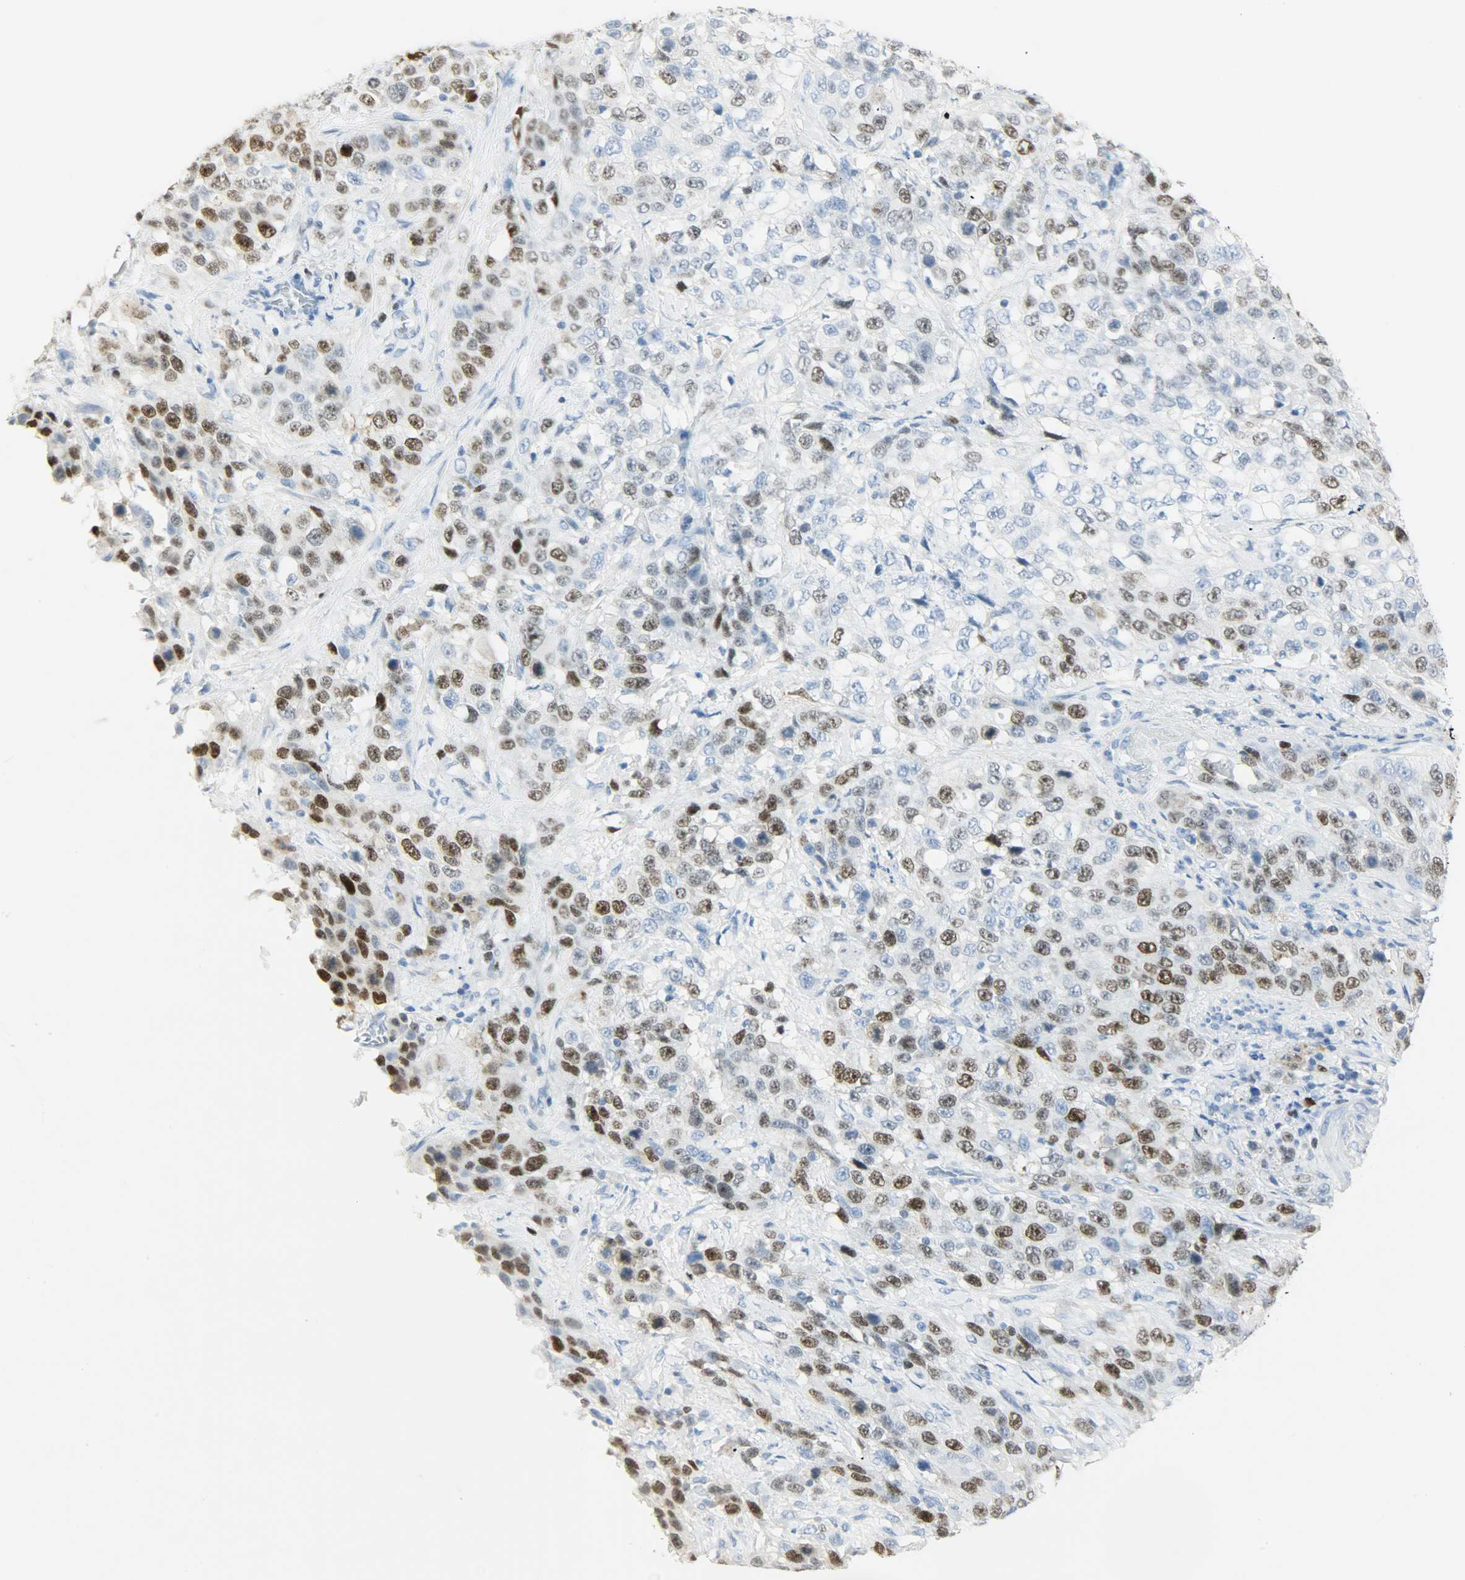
{"staining": {"intensity": "moderate", "quantity": "25%-75%", "location": "nuclear"}, "tissue": "stomach cancer", "cell_type": "Tumor cells", "image_type": "cancer", "snomed": [{"axis": "morphology", "description": "Normal tissue, NOS"}, {"axis": "morphology", "description": "Adenocarcinoma, NOS"}, {"axis": "topography", "description": "Stomach"}], "caption": "The photomicrograph reveals immunohistochemical staining of adenocarcinoma (stomach). There is moderate nuclear staining is seen in about 25%-75% of tumor cells.", "gene": "HELLS", "patient": {"sex": "male", "age": 48}}